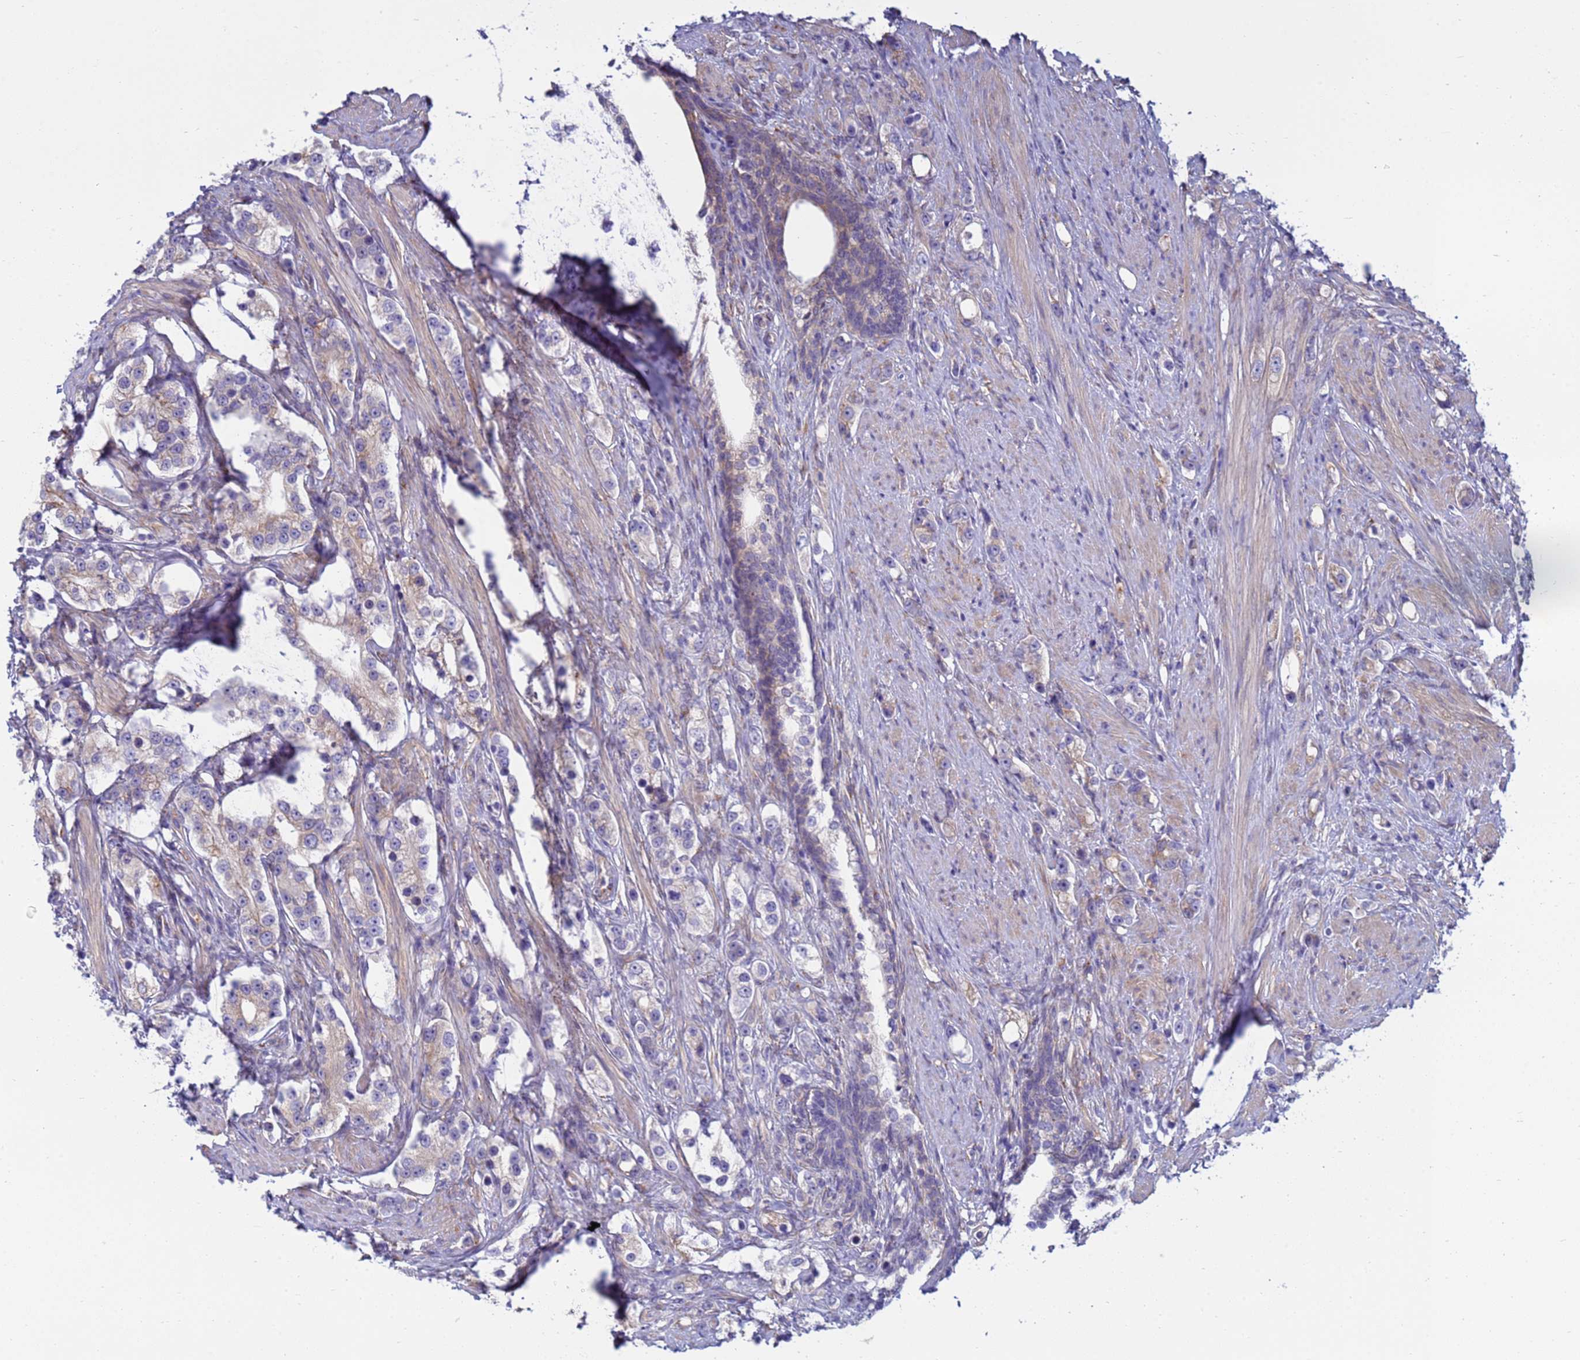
{"staining": {"intensity": "weak", "quantity": "25%-75%", "location": "cytoplasmic/membranous"}, "tissue": "prostate cancer", "cell_type": "Tumor cells", "image_type": "cancer", "snomed": [{"axis": "morphology", "description": "Adenocarcinoma, High grade"}, {"axis": "topography", "description": "Prostate"}], "caption": "This image demonstrates IHC staining of prostate cancer (adenocarcinoma (high-grade)), with low weak cytoplasmic/membranous expression in about 25%-75% of tumor cells.", "gene": "TRPC6", "patient": {"sex": "male", "age": 63}}